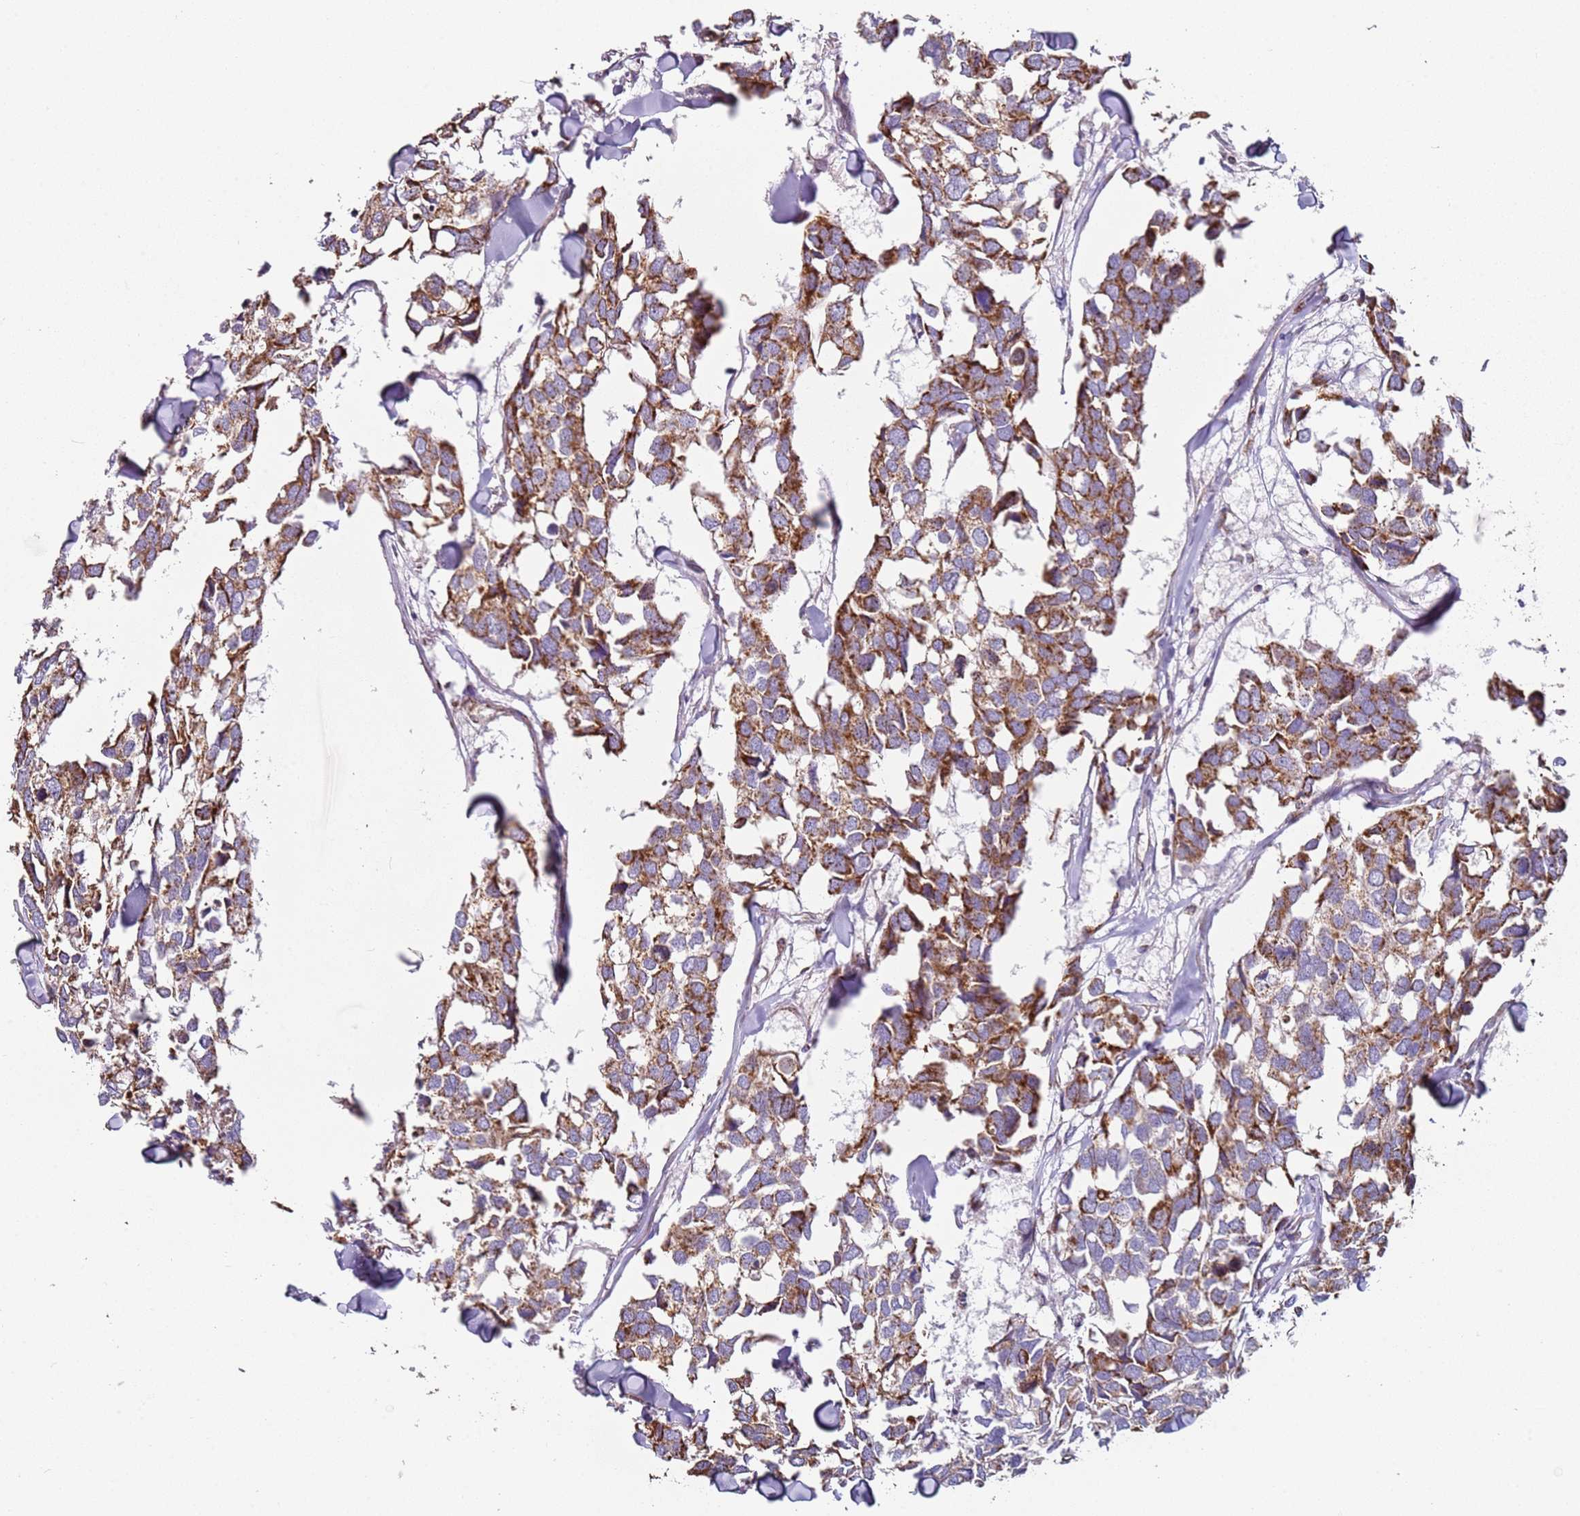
{"staining": {"intensity": "moderate", "quantity": ">75%", "location": "cytoplasmic/membranous"}, "tissue": "breast cancer", "cell_type": "Tumor cells", "image_type": "cancer", "snomed": [{"axis": "morphology", "description": "Duct carcinoma"}, {"axis": "topography", "description": "Breast"}], "caption": "A high-resolution image shows immunohistochemistry staining of breast cancer (invasive ductal carcinoma), which exhibits moderate cytoplasmic/membranous staining in approximately >75% of tumor cells.", "gene": "ALS2", "patient": {"sex": "female", "age": 83}}